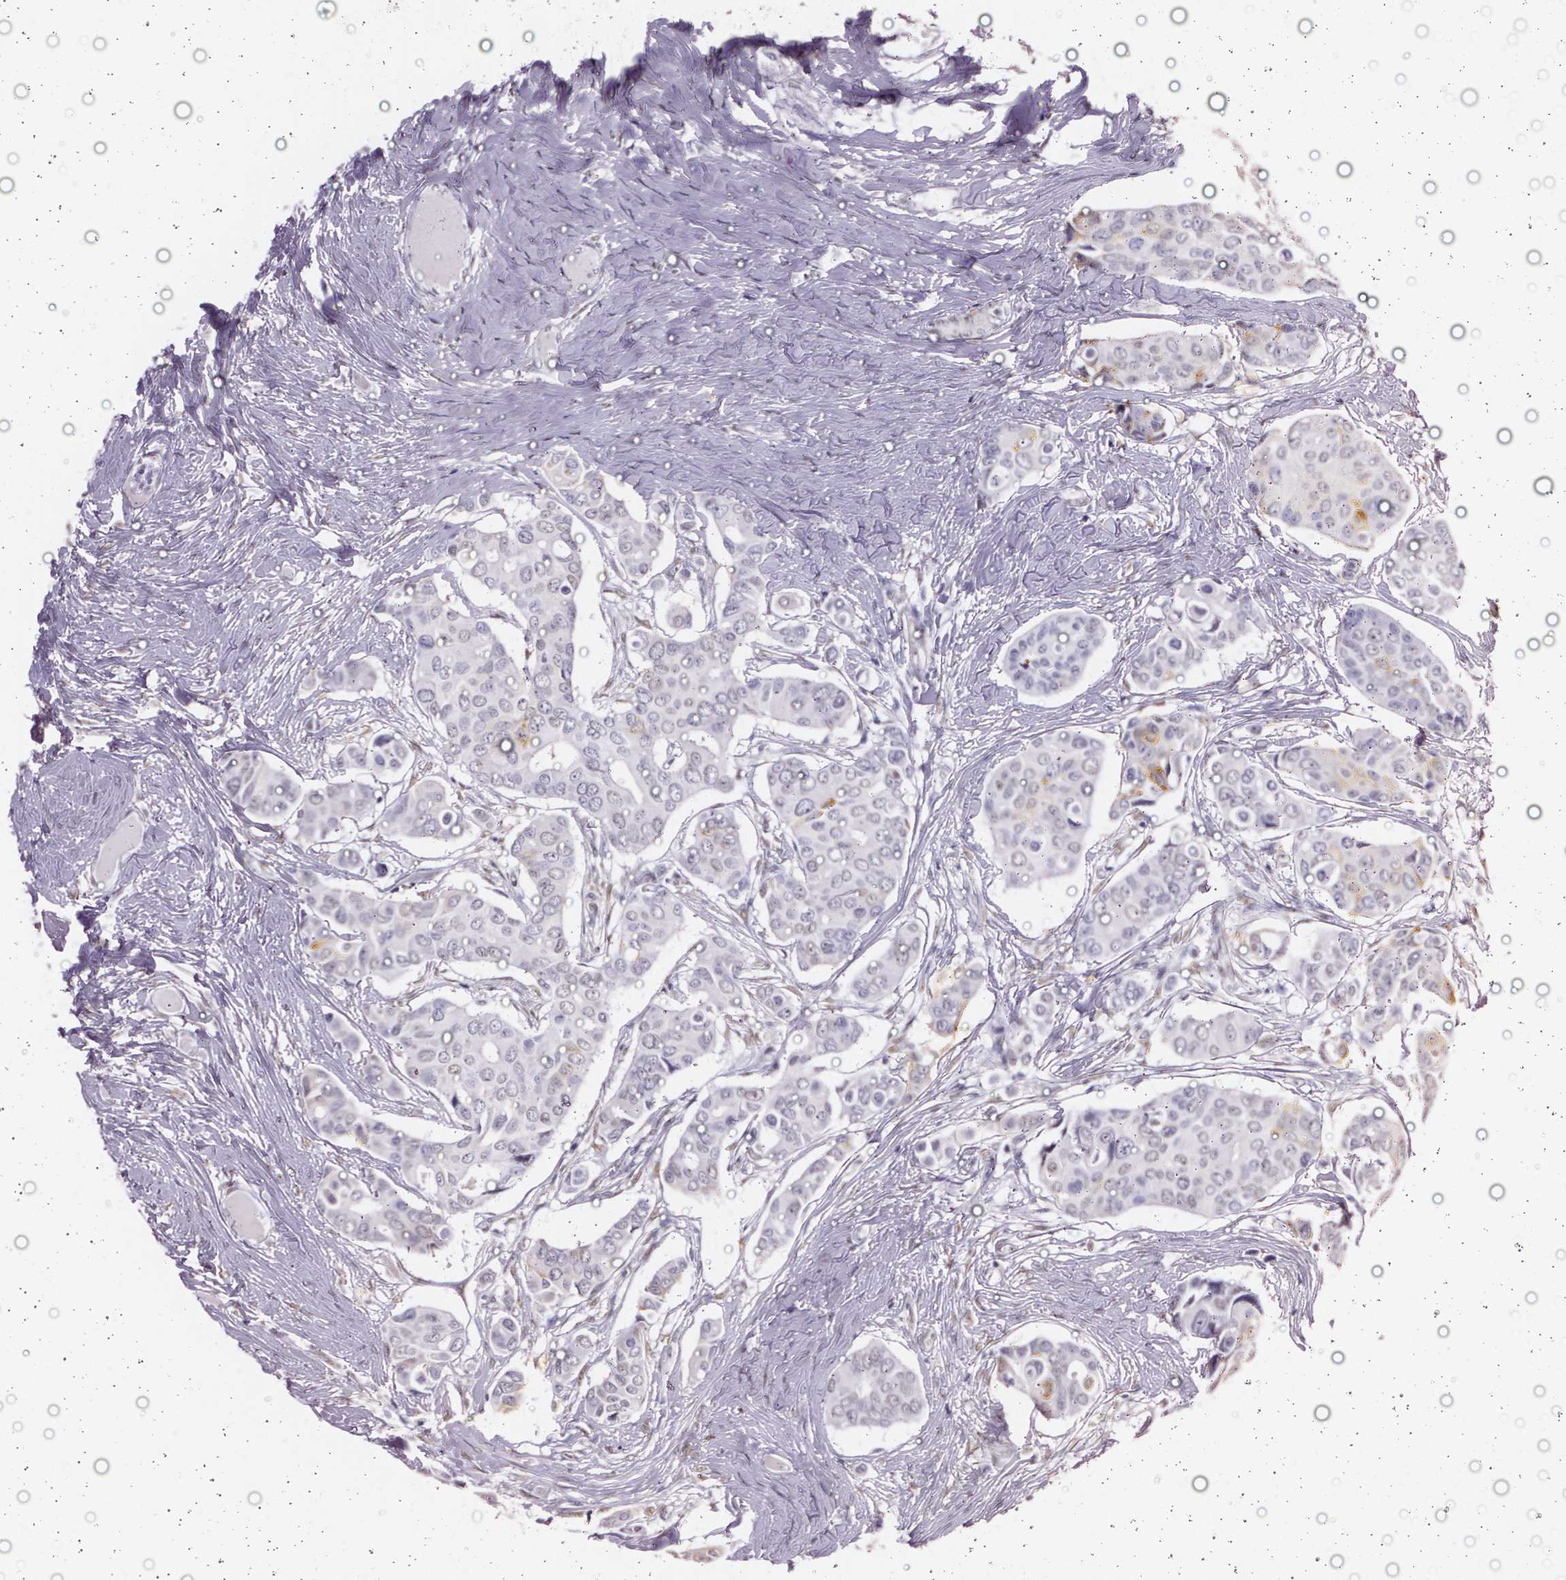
{"staining": {"intensity": "negative", "quantity": "none", "location": "none"}, "tissue": "breast cancer", "cell_type": "Tumor cells", "image_type": "cancer", "snomed": [{"axis": "morphology", "description": "Duct carcinoma"}, {"axis": "topography", "description": "Breast"}], "caption": "Tumor cells show no significant protein staining in breast intraductal carcinoma.", "gene": "GP6", "patient": {"sex": "female", "age": 54}}